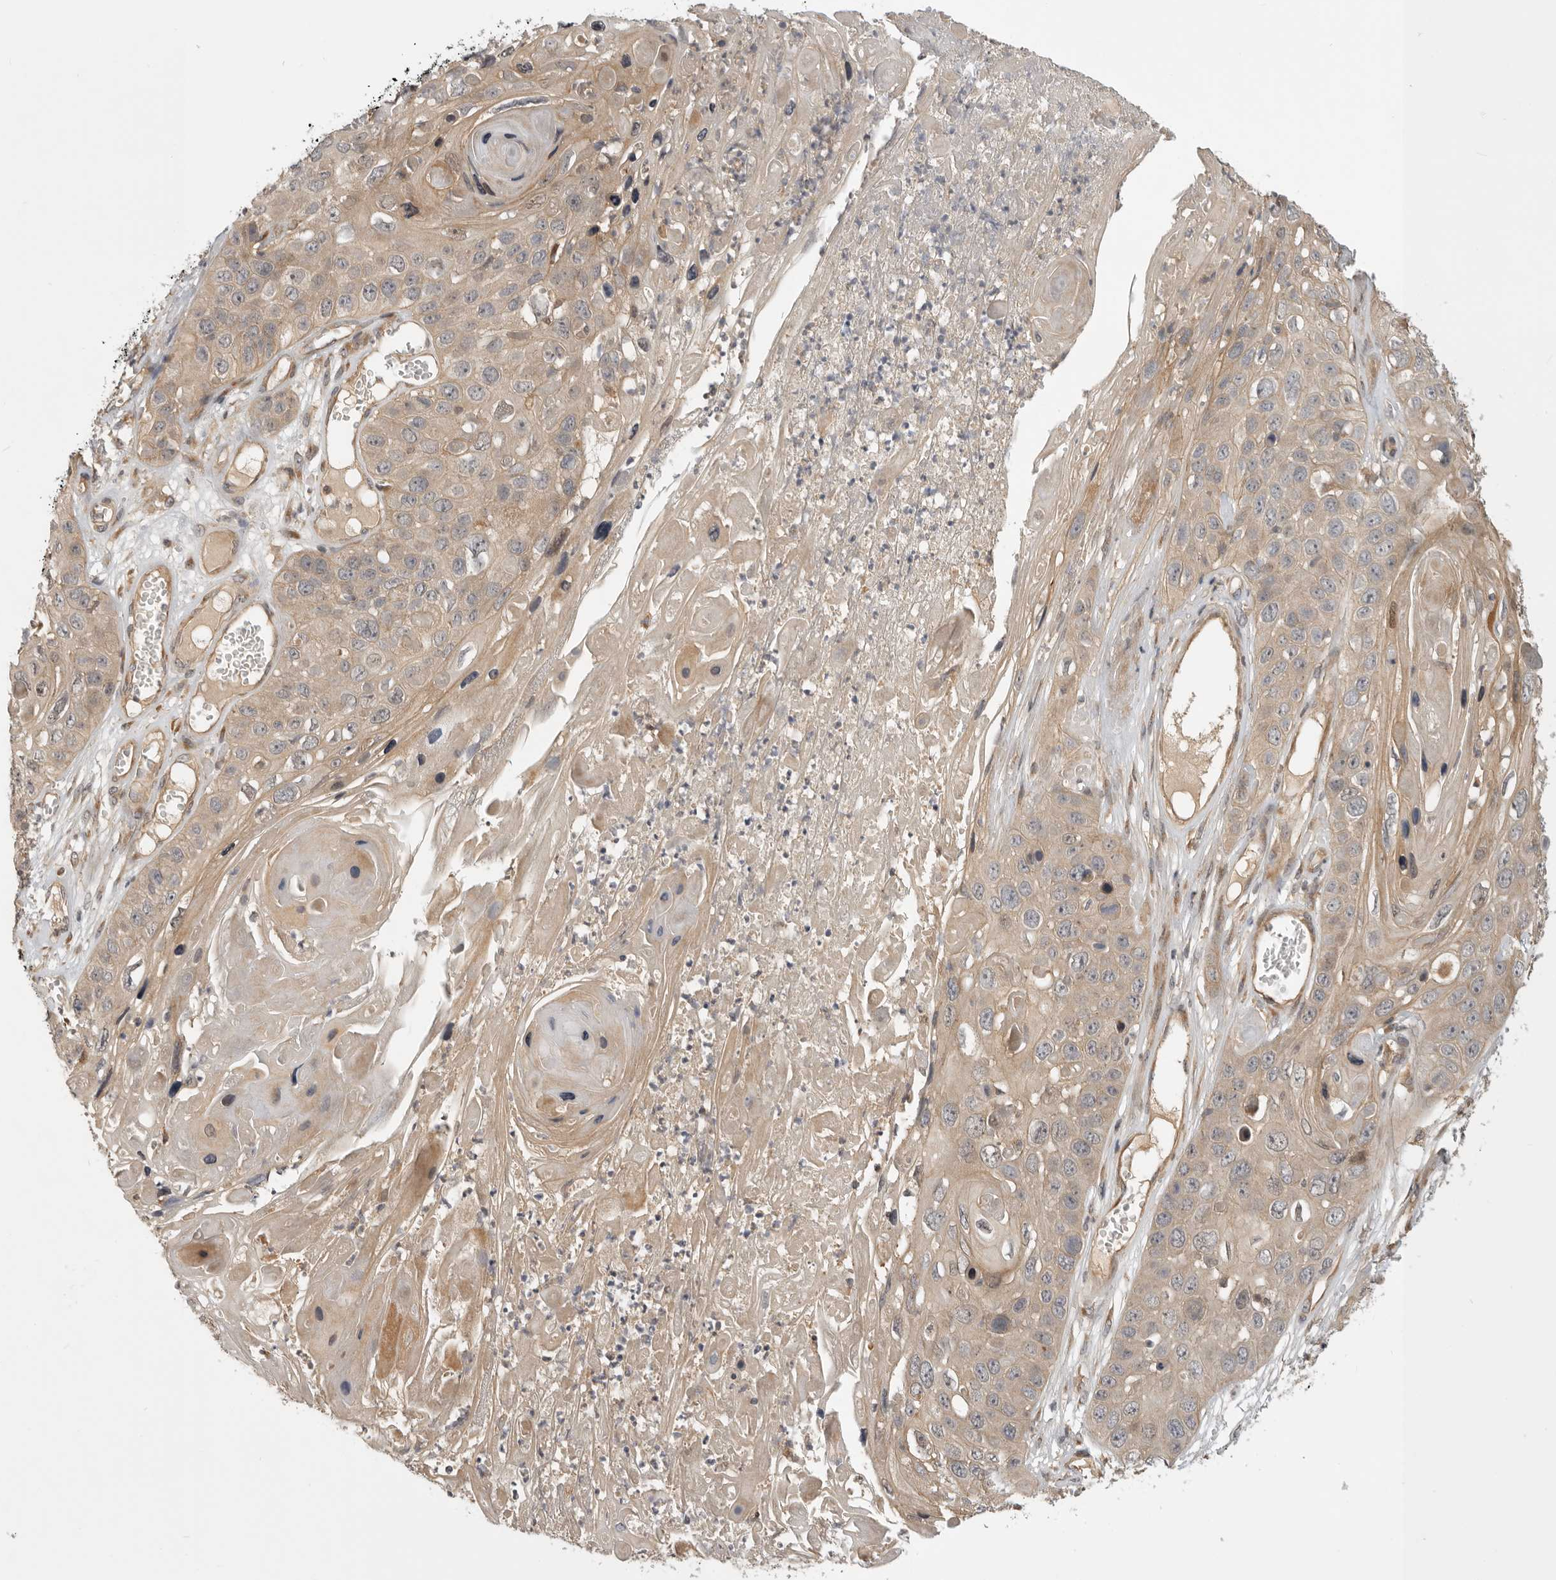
{"staining": {"intensity": "weak", "quantity": ">75%", "location": "cytoplasmic/membranous"}, "tissue": "skin cancer", "cell_type": "Tumor cells", "image_type": "cancer", "snomed": [{"axis": "morphology", "description": "Squamous cell carcinoma, NOS"}, {"axis": "topography", "description": "Skin"}], "caption": "Protein expression analysis of squamous cell carcinoma (skin) exhibits weak cytoplasmic/membranous staining in approximately >75% of tumor cells.", "gene": "CUEDC1", "patient": {"sex": "male", "age": 55}}